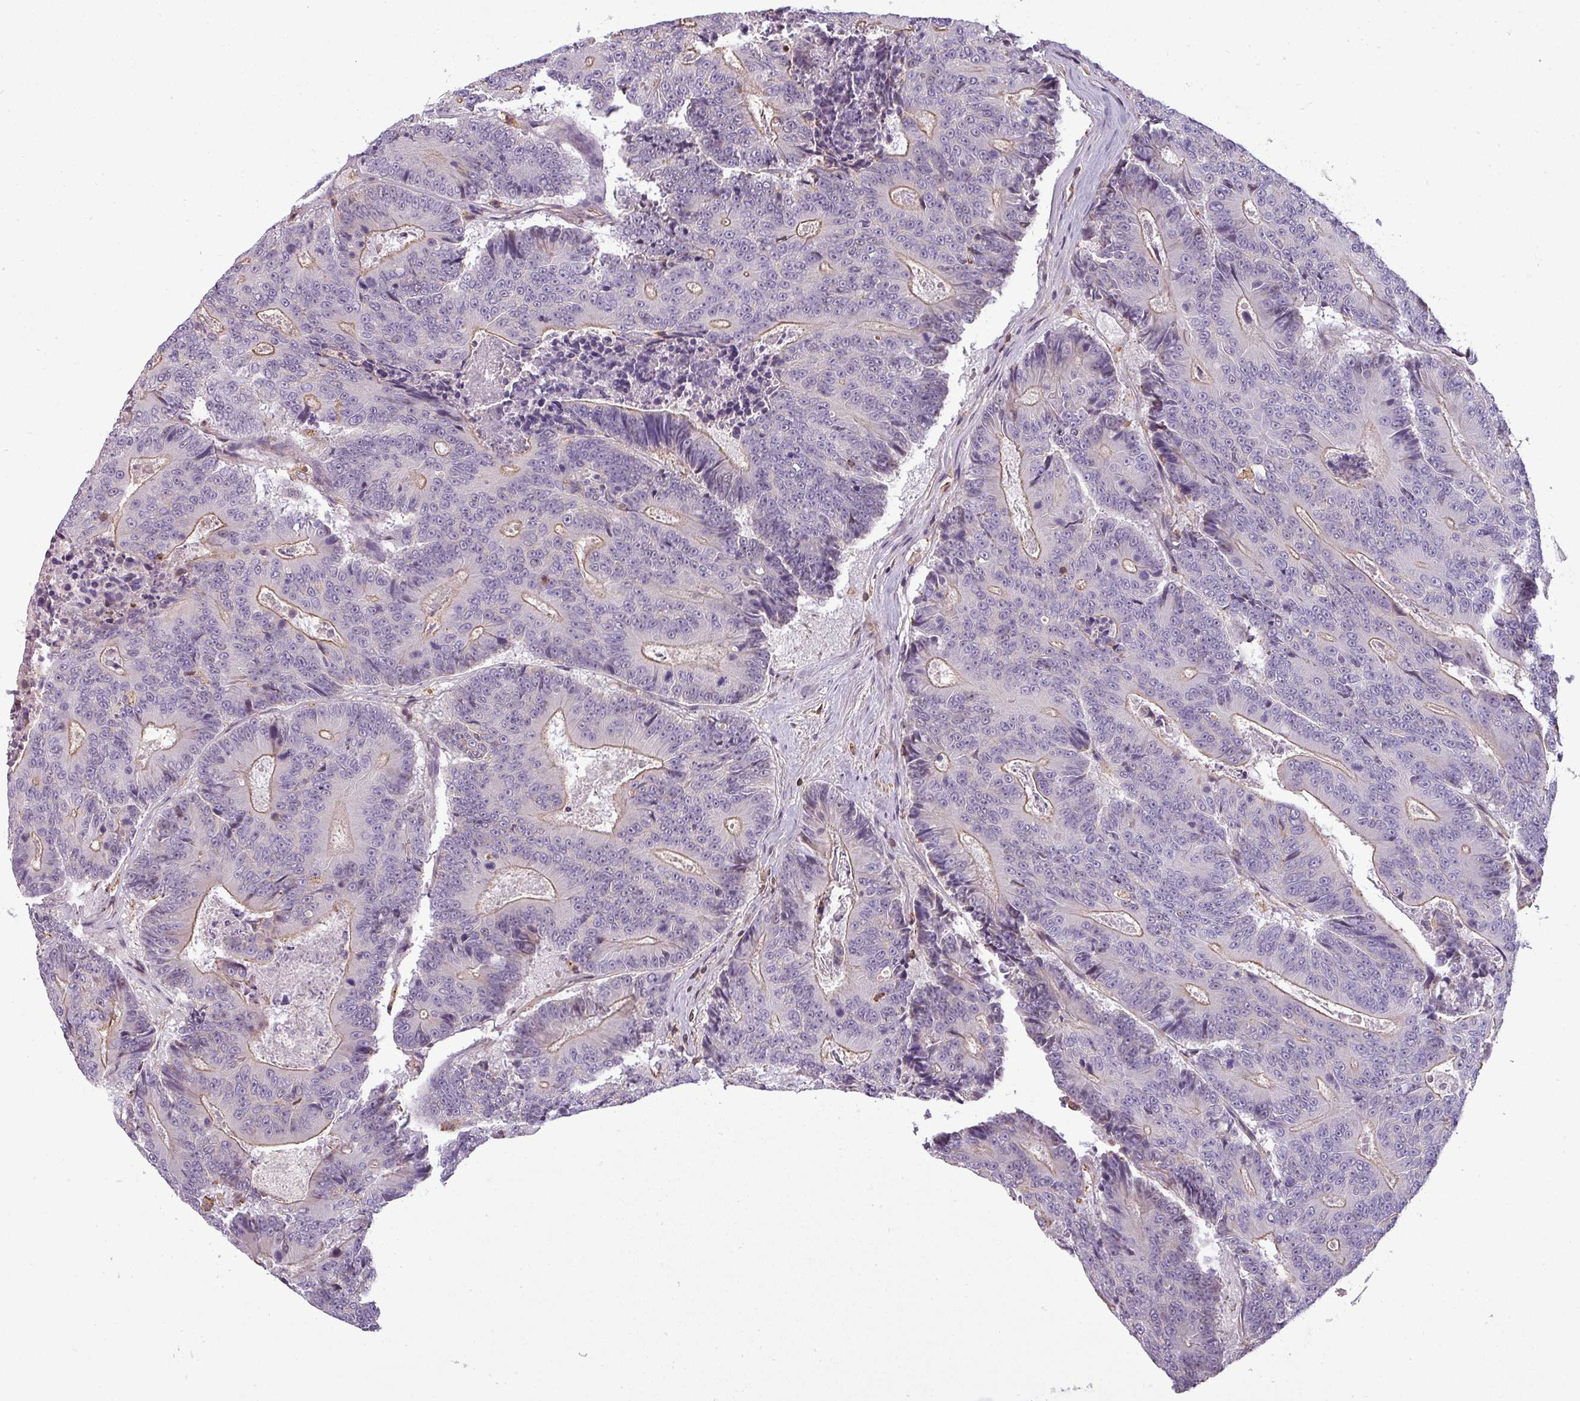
{"staining": {"intensity": "negative", "quantity": "none", "location": "none"}, "tissue": "colorectal cancer", "cell_type": "Tumor cells", "image_type": "cancer", "snomed": [{"axis": "morphology", "description": "Adenocarcinoma, NOS"}, {"axis": "topography", "description": "Colon"}], "caption": "A high-resolution histopathology image shows IHC staining of colorectal adenocarcinoma, which reveals no significant staining in tumor cells.", "gene": "ZNF835", "patient": {"sex": "male", "age": 83}}